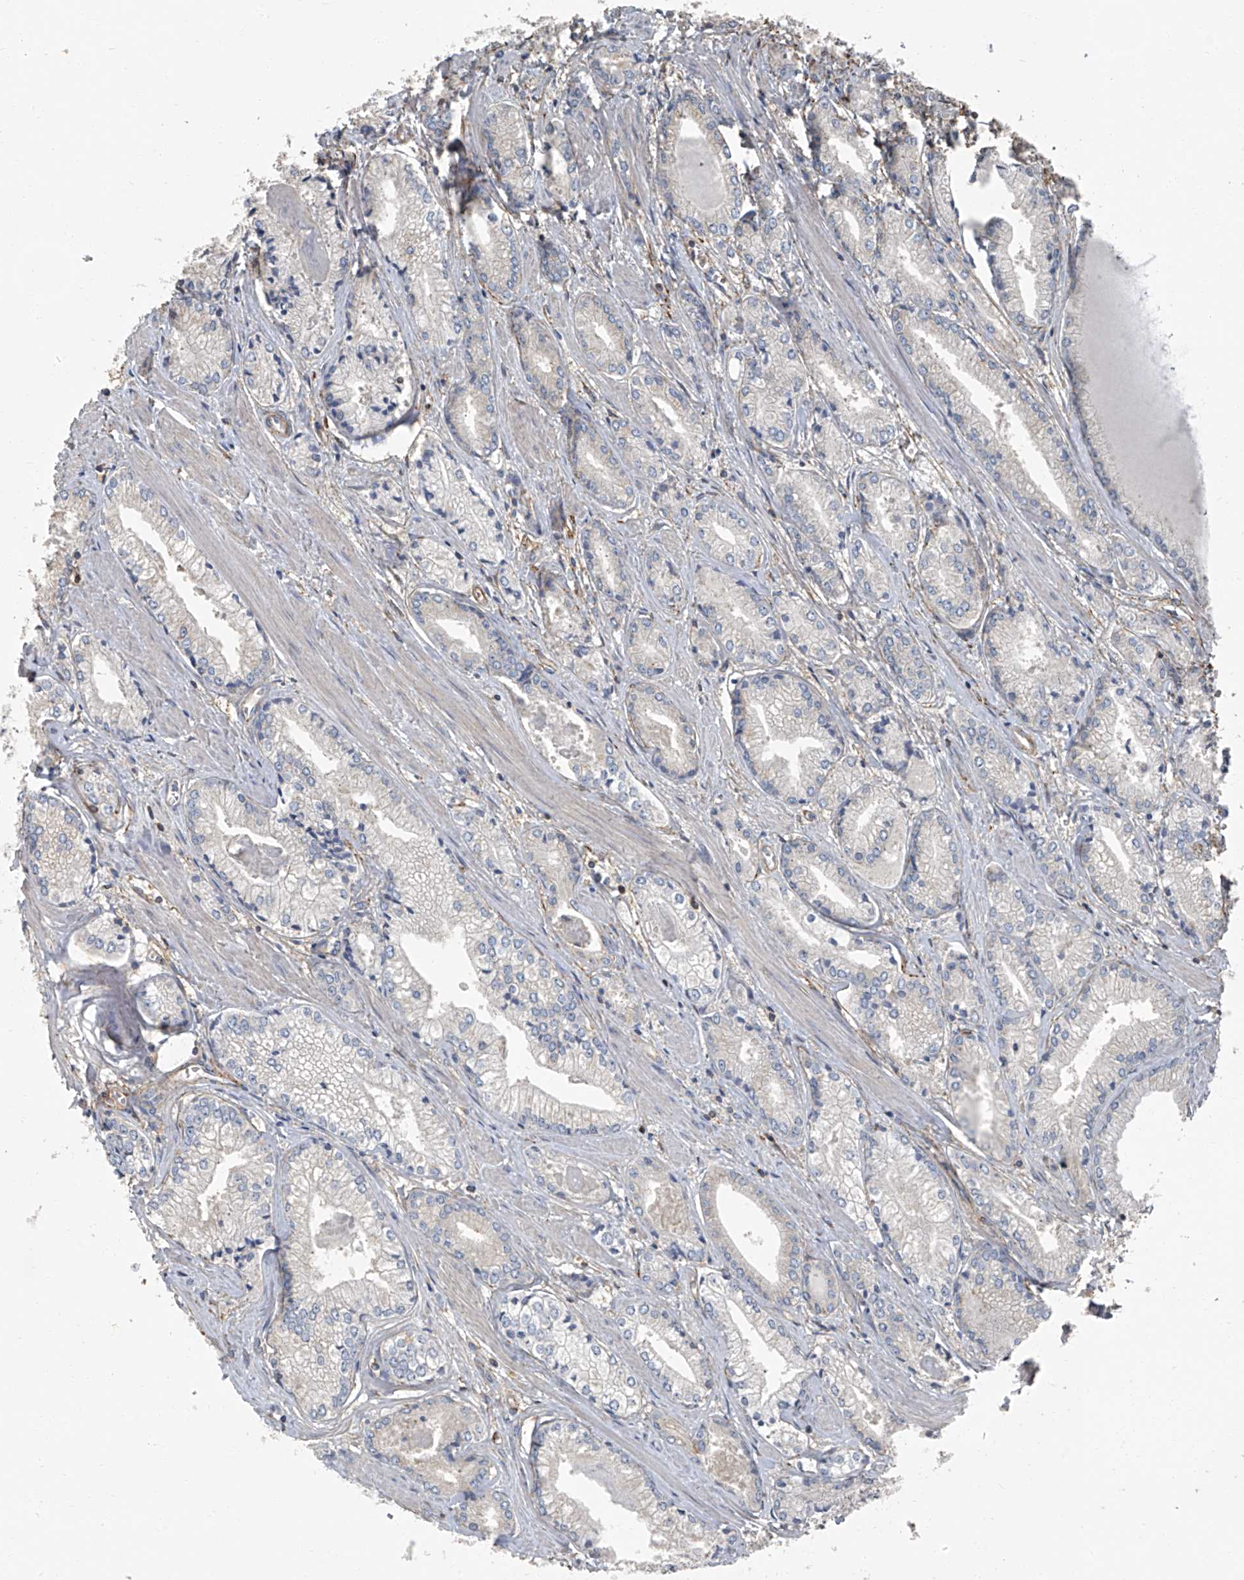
{"staining": {"intensity": "negative", "quantity": "none", "location": "none"}, "tissue": "prostate cancer", "cell_type": "Tumor cells", "image_type": "cancer", "snomed": [{"axis": "morphology", "description": "Adenocarcinoma, Low grade"}, {"axis": "topography", "description": "Prostate"}], "caption": "Immunohistochemistry image of human prostate cancer (low-grade adenocarcinoma) stained for a protein (brown), which exhibits no expression in tumor cells.", "gene": "SEPTIN7", "patient": {"sex": "male", "age": 60}}